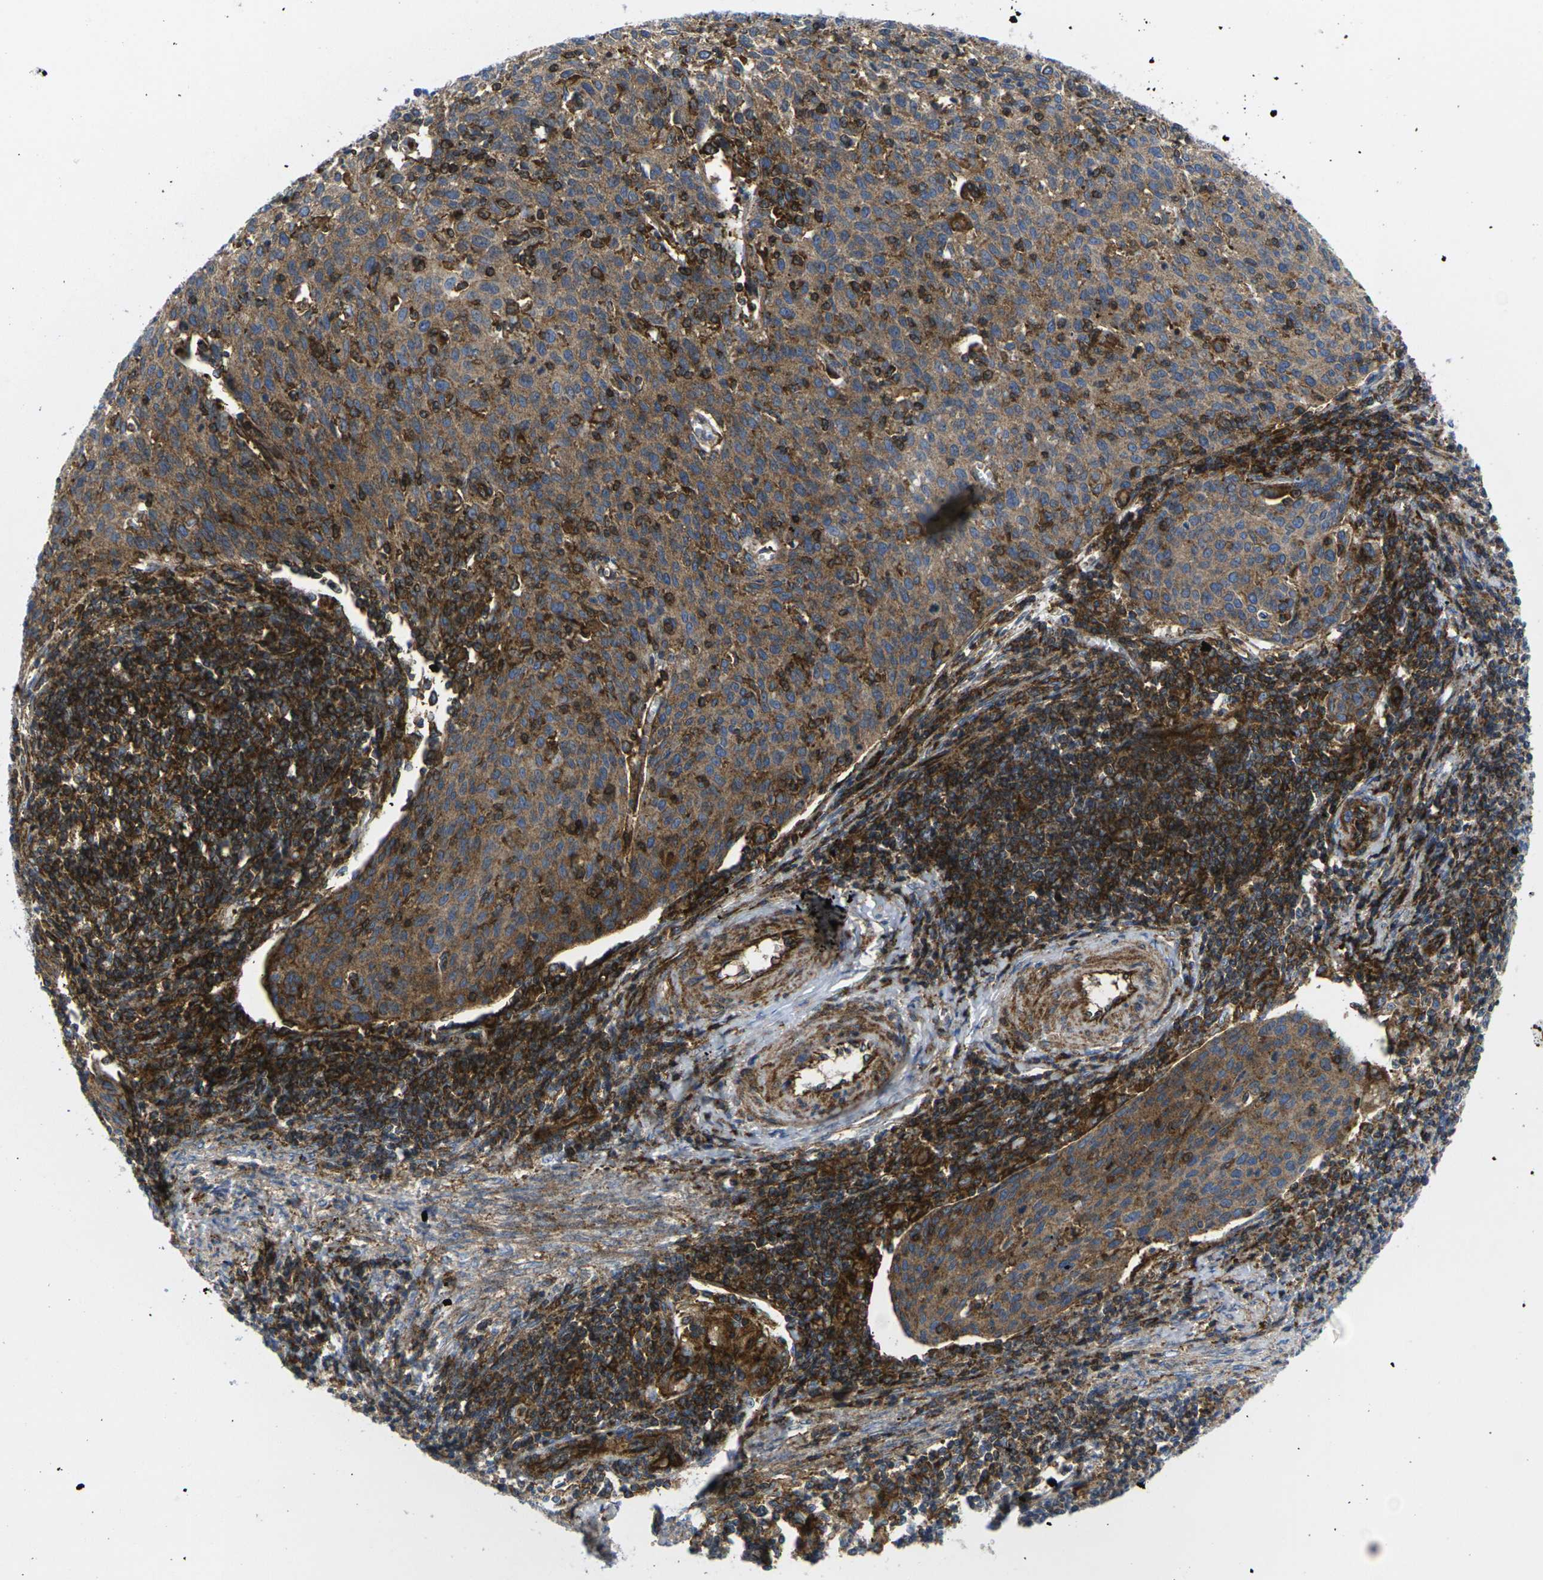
{"staining": {"intensity": "strong", "quantity": ">75%", "location": "cytoplasmic/membranous"}, "tissue": "cervical cancer", "cell_type": "Tumor cells", "image_type": "cancer", "snomed": [{"axis": "morphology", "description": "Squamous cell carcinoma, NOS"}, {"axis": "topography", "description": "Cervix"}], "caption": "The micrograph shows staining of cervical cancer (squamous cell carcinoma), revealing strong cytoplasmic/membranous protein positivity (brown color) within tumor cells.", "gene": "IQGAP1", "patient": {"sex": "female", "age": 38}}